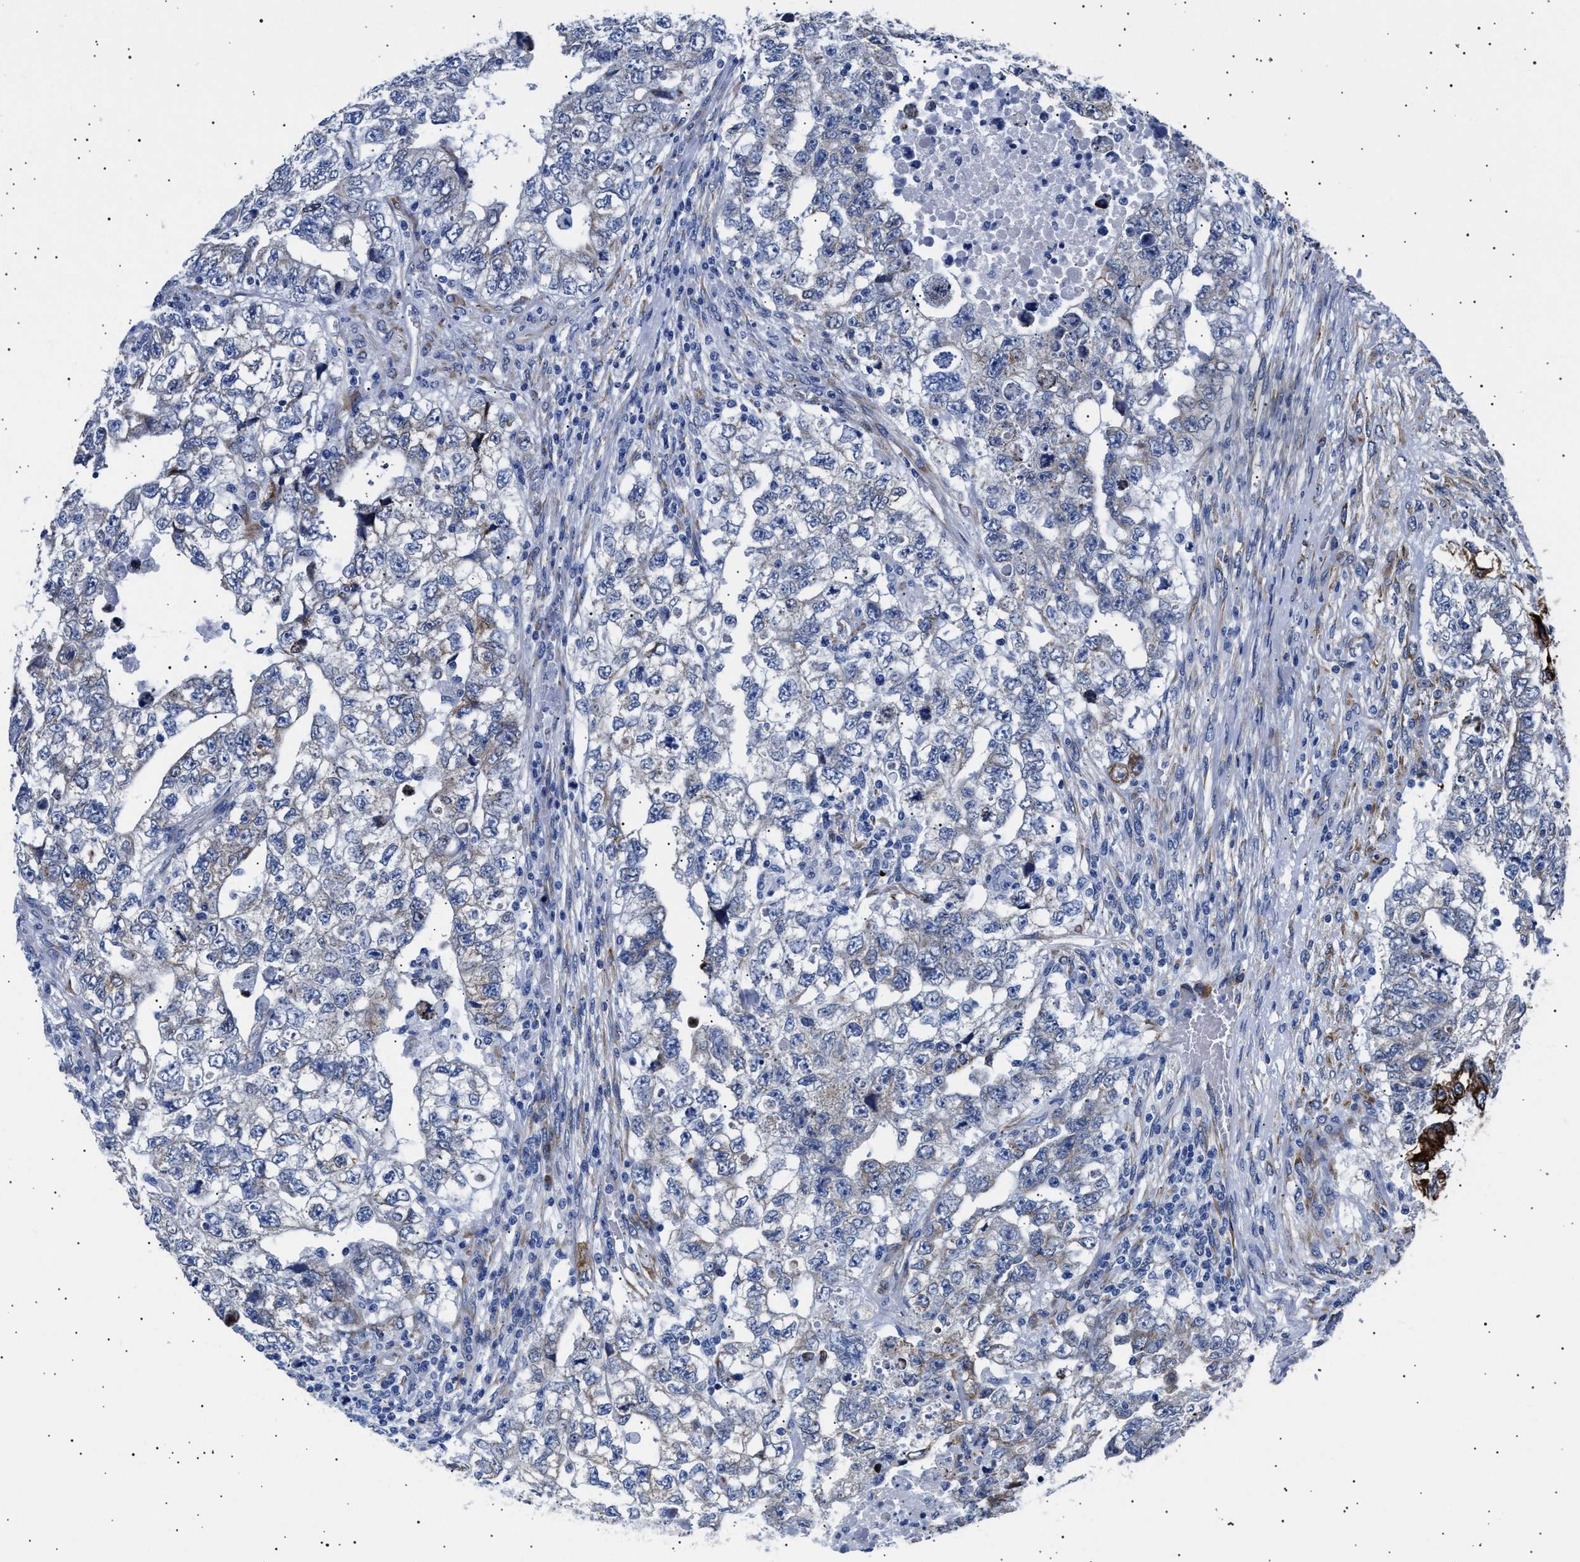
{"staining": {"intensity": "weak", "quantity": "<25%", "location": "cytoplasmic/membranous"}, "tissue": "testis cancer", "cell_type": "Tumor cells", "image_type": "cancer", "snomed": [{"axis": "morphology", "description": "Carcinoma, Embryonal, NOS"}, {"axis": "topography", "description": "Testis"}], "caption": "Immunohistochemical staining of human embryonal carcinoma (testis) exhibits no significant staining in tumor cells.", "gene": "HEMGN", "patient": {"sex": "male", "age": 36}}